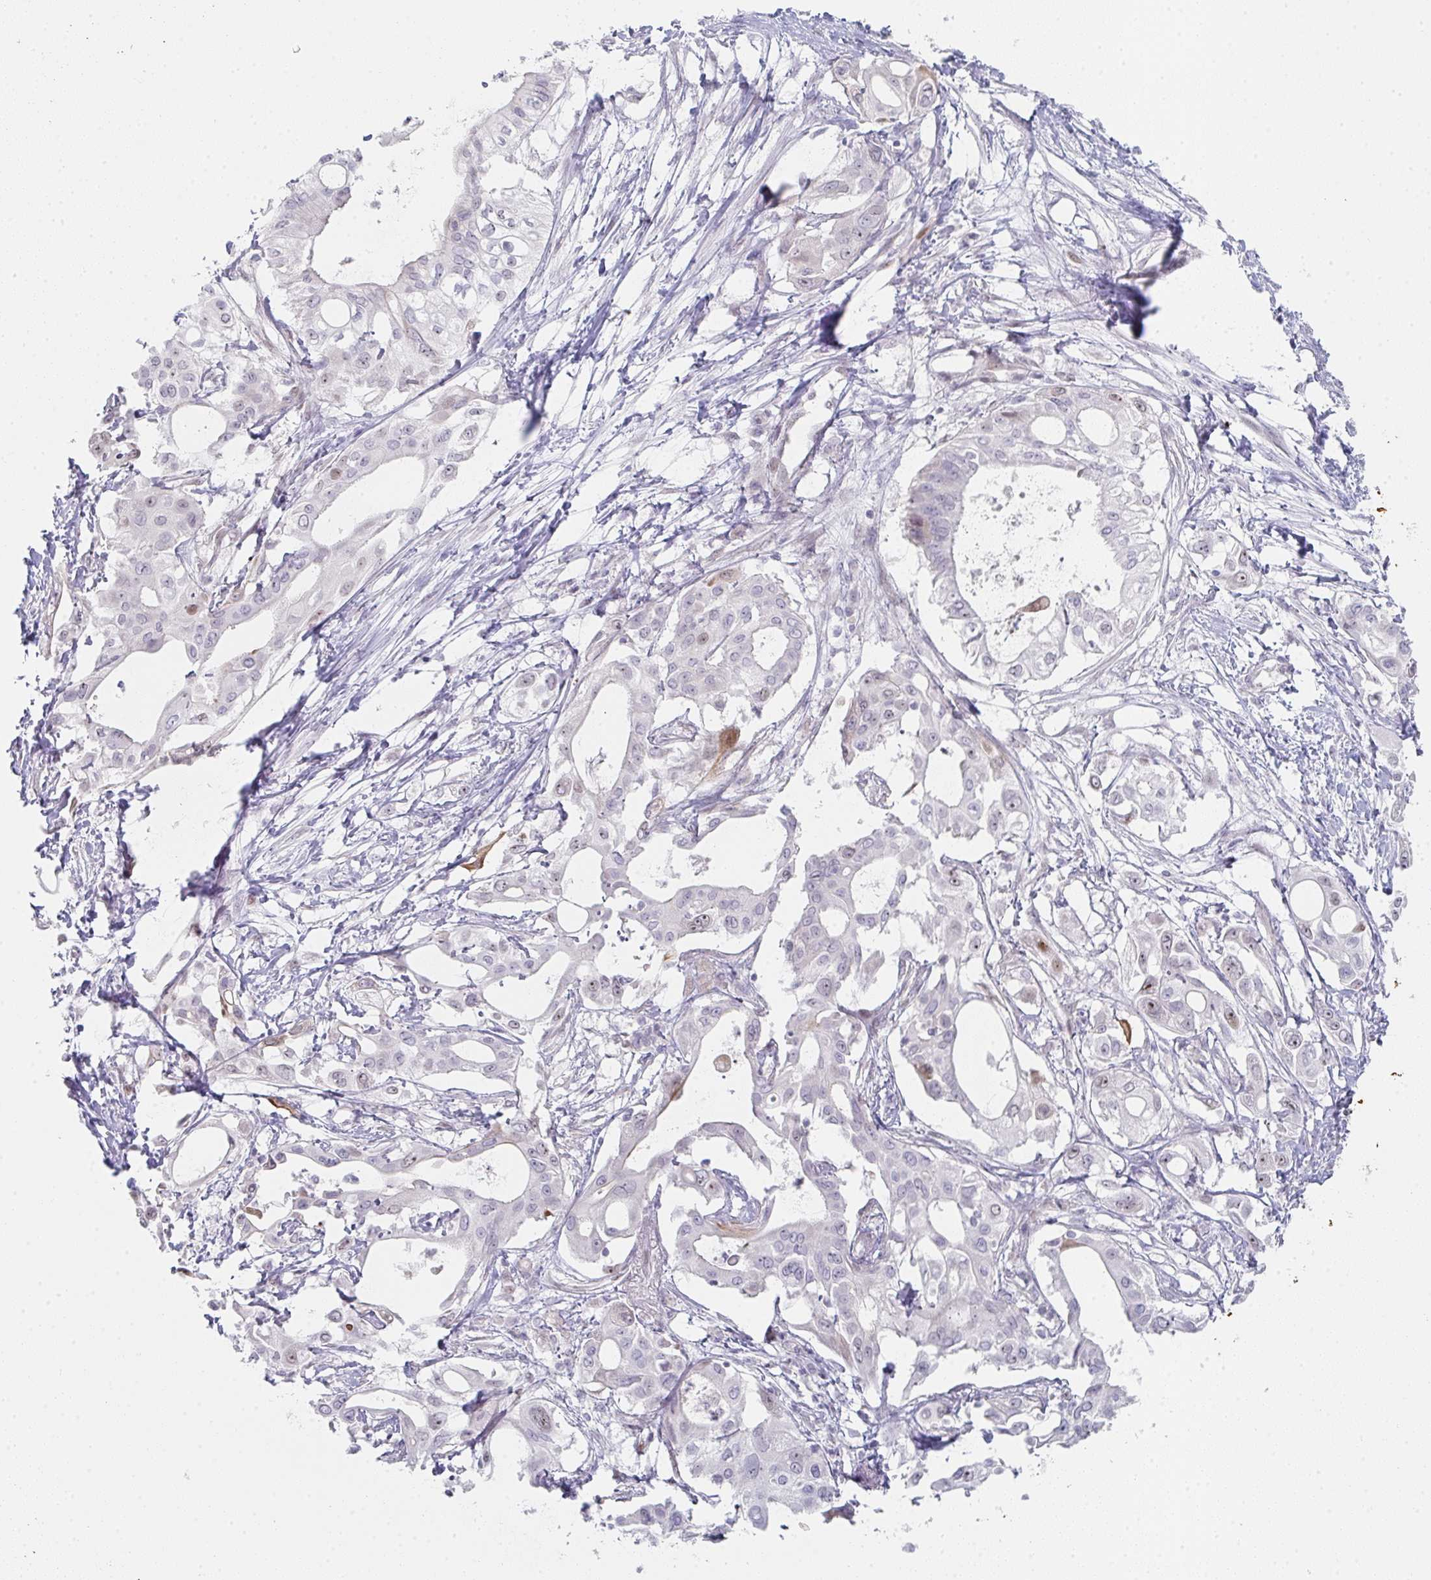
{"staining": {"intensity": "negative", "quantity": "none", "location": "none"}, "tissue": "pancreatic cancer", "cell_type": "Tumor cells", "image_type": "cancer", "snomed": [{"axis": "morphology", "description": "Adenocarcinoma, NOS"}, {"axis": "topography", "description": "Pancreas"}], "caption": "There is no significant positivity in tumor cells of adenocarcinoma (pancreatic).", "gene": "POU2AF2", "patient": {"sex": "female", "age": 68}}